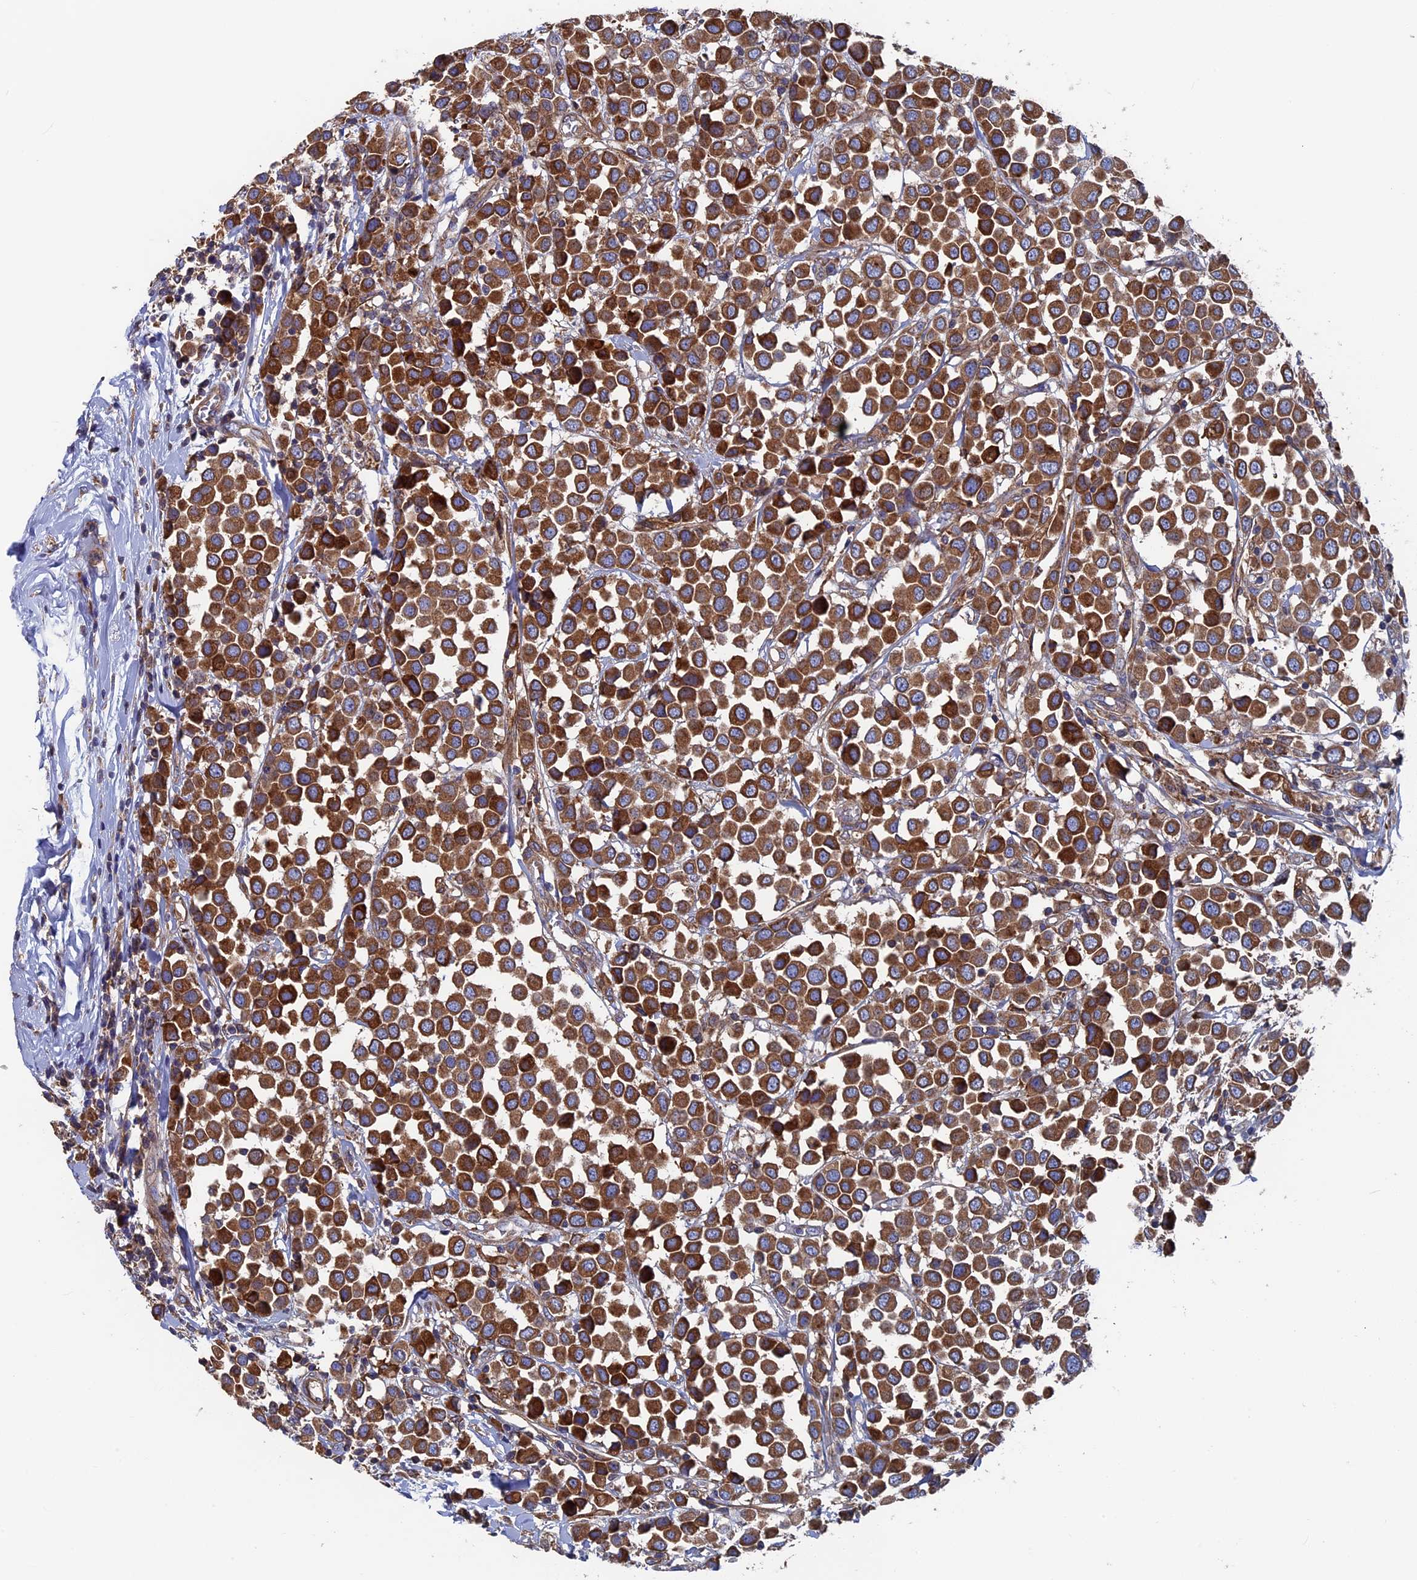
{"staining": {"intensity": "strong", "quantity": ">75%", "location": "cytoplasmic/membranous"}, "tissue": "breast cancer", "cell_type": "Tumor cells", "image_type": "cancer", "snomed": [{"axis": "morphology", "description": "Duct carcinoma"}, {"axis": "topography", "description": "Breast"}], "caption": "The histopathology image demonstrates immunohistochemical staining of breast invasive ductal carcinoma. There is strong cytoplasmic/membranous positivity is appreciated in about >75% of tumor cells.", "gene": "DNAJC3", "patient": {"sex": "female", "age": 61}}